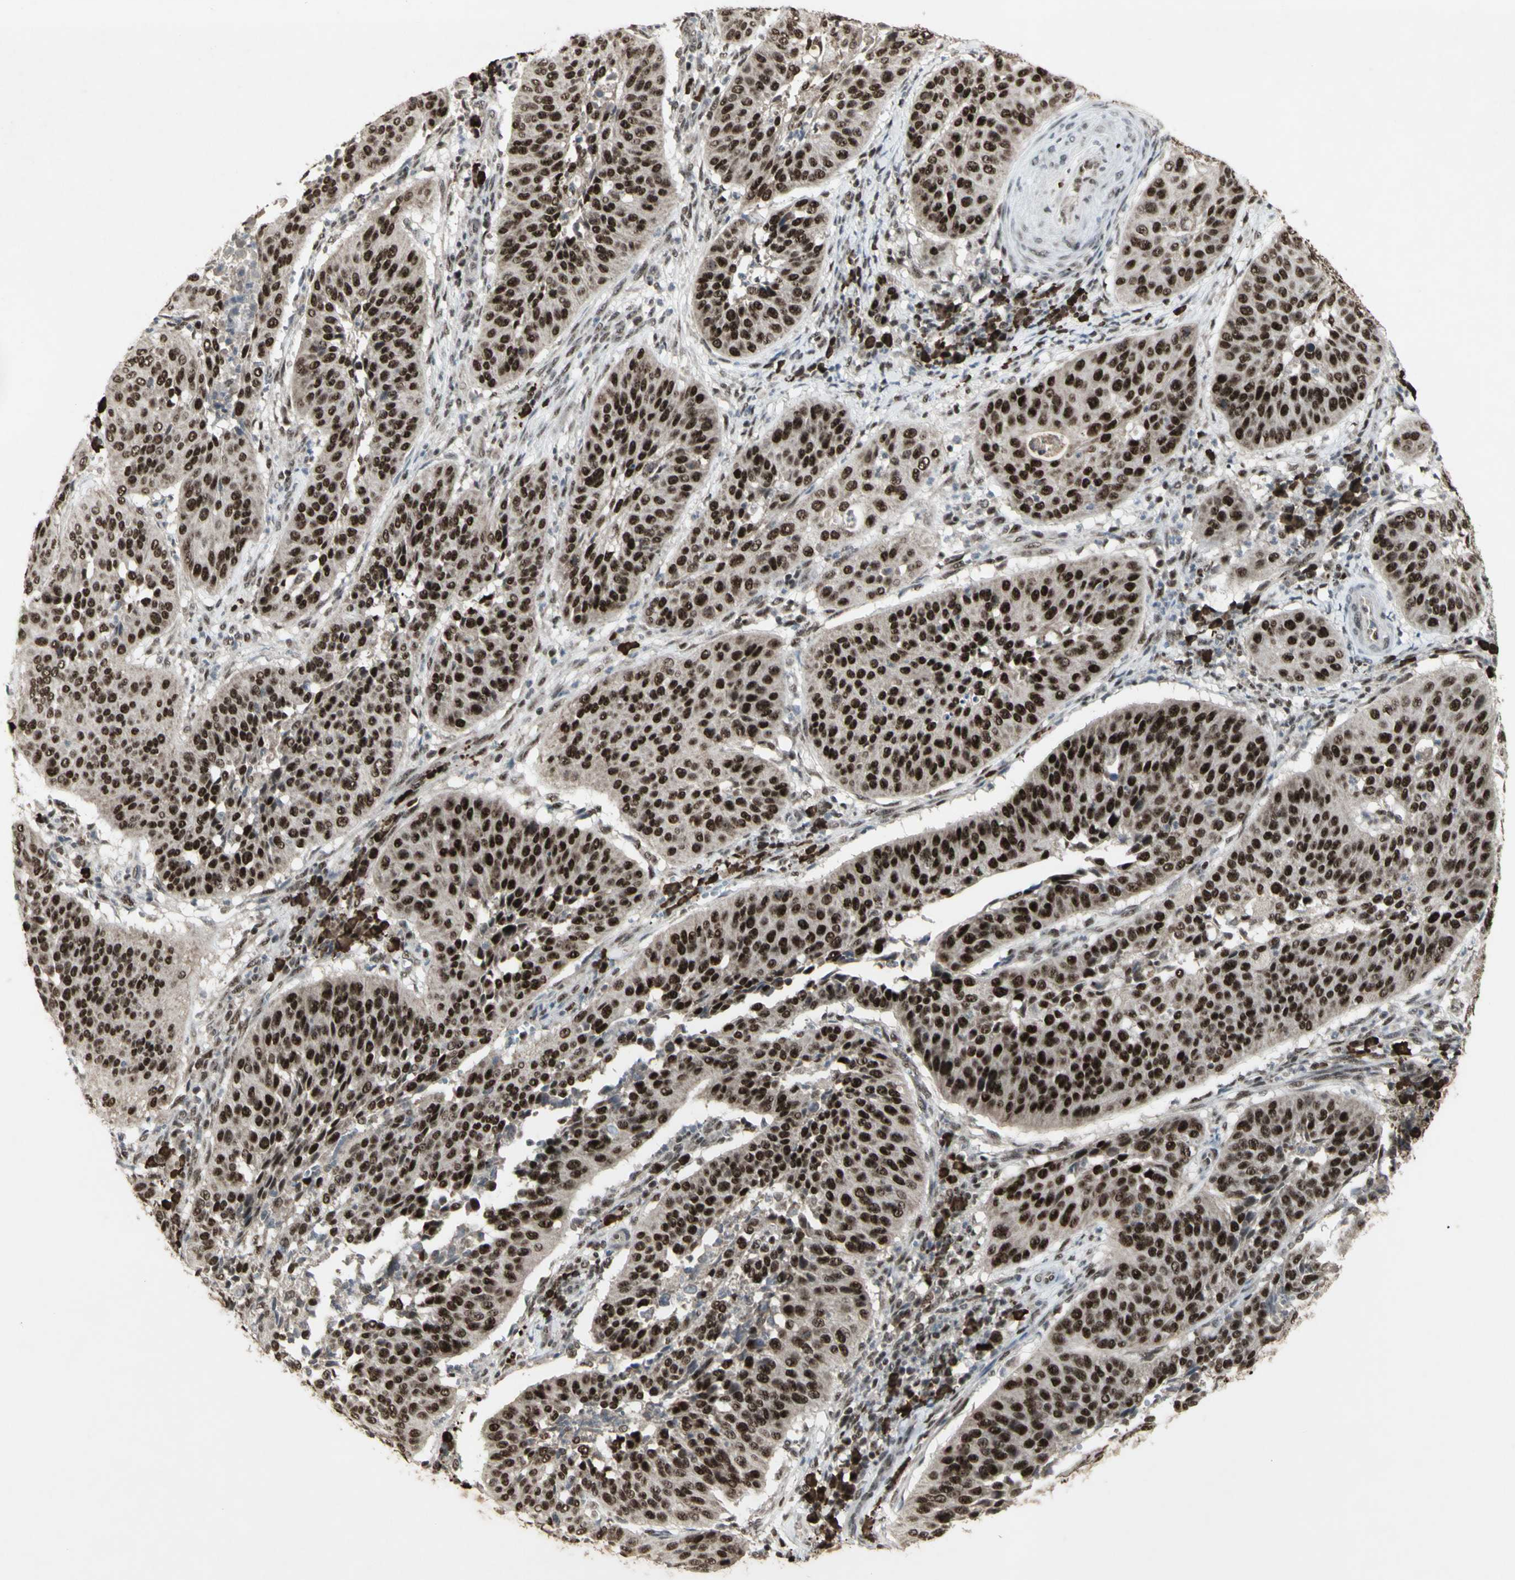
{"staining": {"intensity": "strong", "quantity": ">75%", "location": "nuclear"}, "tissue": "cervical cancer", "cell_type": "Tumor cells", "image_type": "cancer", "snomed": [{"axis": "morphology", "description": "Normal tissue, NOS"}, {"axis": "morphology", "description": "Squamous cell carcinoma, NOS"}, {"axis": "topography", "description": "Cervix"}], "caption": "Cervical squamous cell carcinoma stained with immunohistochemistry demonstrates strong nuclear expression in approximately >75% of tumor cells. Nuclei are stained in blue.", "gene": "CCNT1", "patient": {"sex": "female", "age": 39}}